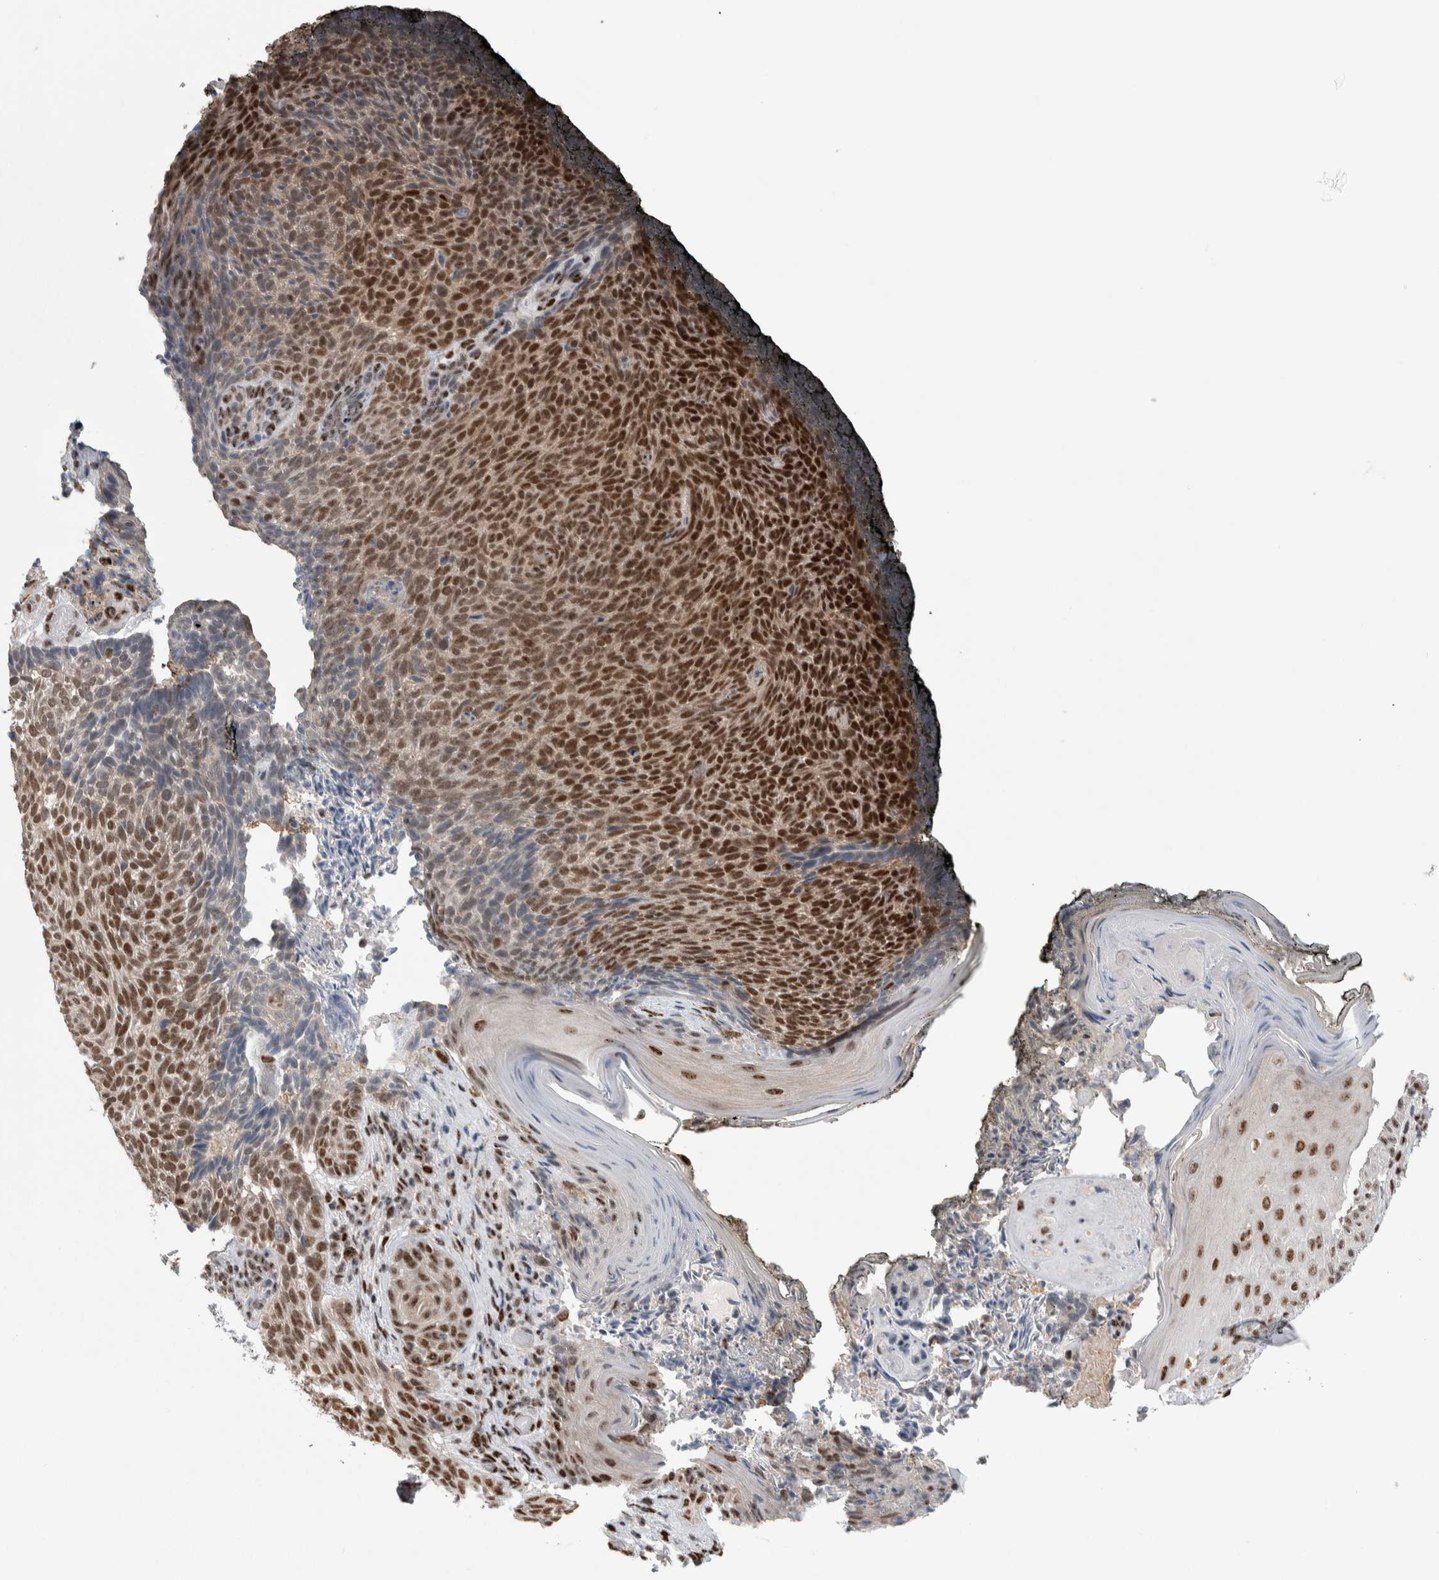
{"staining": {"intensity": "strong", "quantity": "25%-75%", "location": "nuclear"}, "tissue": "skin cancer", "cell_type": "Tumor cells", "image_type": "cancer", "snomed": [{"axis": "morphology", "description": "Basal cell carcinoma"}, {"axis": "topography", "description": "Skin"}], "caption": "Basal cell carcinoma (skin) stained with DAB IHC reveals high levels of strong nuclear staining in approximately 25%-75% of tumor cells. The protein of interest is stained brown, and the nuclei are stained in blue (DAB (3,3'-diaminobenzidine) IHC with brightfield microscopy, high magnification).", "gene": "TAX1BP1", "patient": {"sex": "male", "age": 61}}